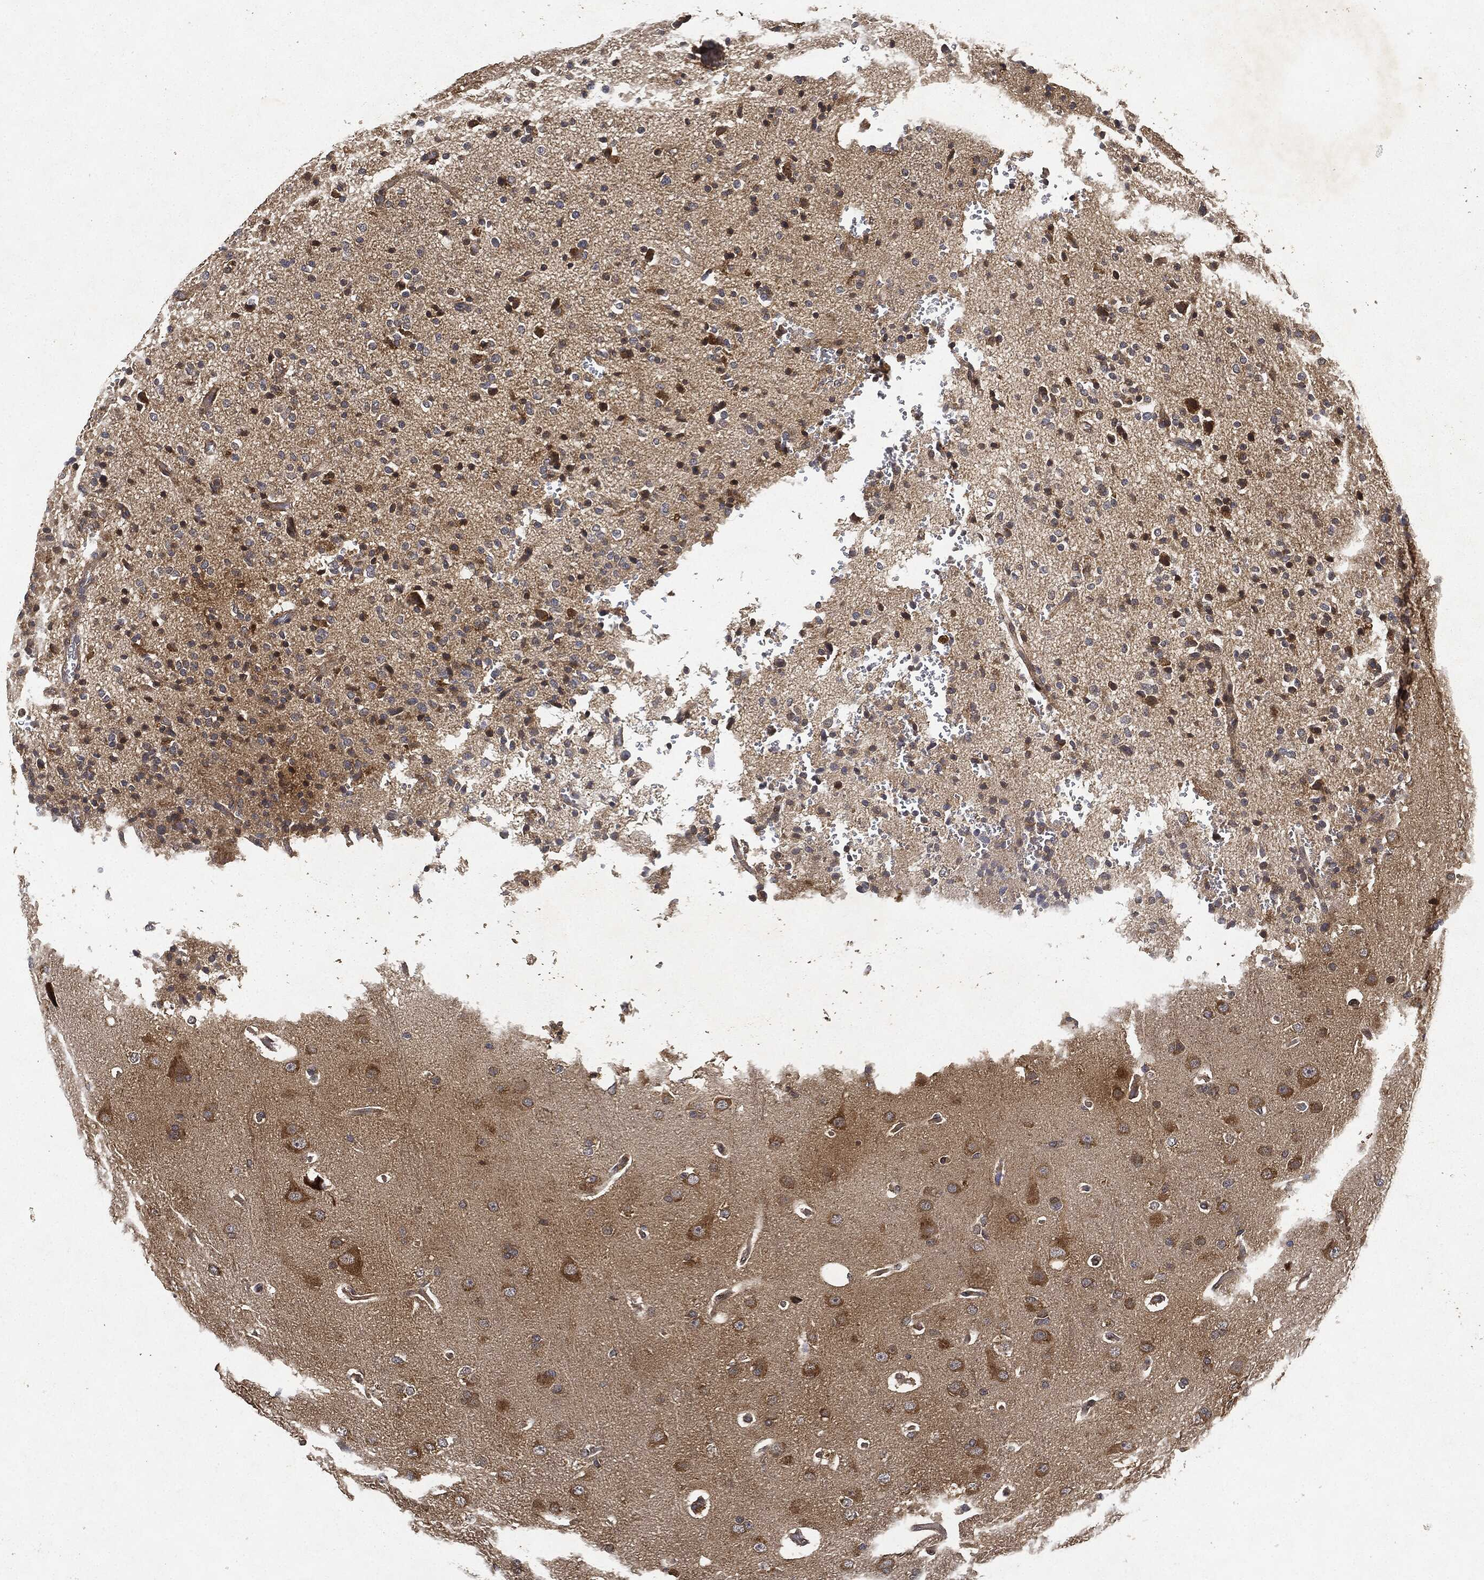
{"staining": {"intensity": "moderate", "quantity": "<25%", "location": "cytoplasmic/membranous"}, "tissue": "glioma", "cell_type": "Tumor cells", "image_type": "cancer", "snomed": [{"axis": "morphology", "description": "Glioma, malignant, Low grade"}, {"axis": "topography", "description": "Brain"}], "caption": "Glioma was stained to show a protein in brown. There is low levels of moderate cytoplasmic/membranous staining in about <25% of tumor cells. The protein of interest is shown in brown color, while the nuclei are stained blue.", "gene": "MLST8", "patient": {"sex": "male", "age": 41}}